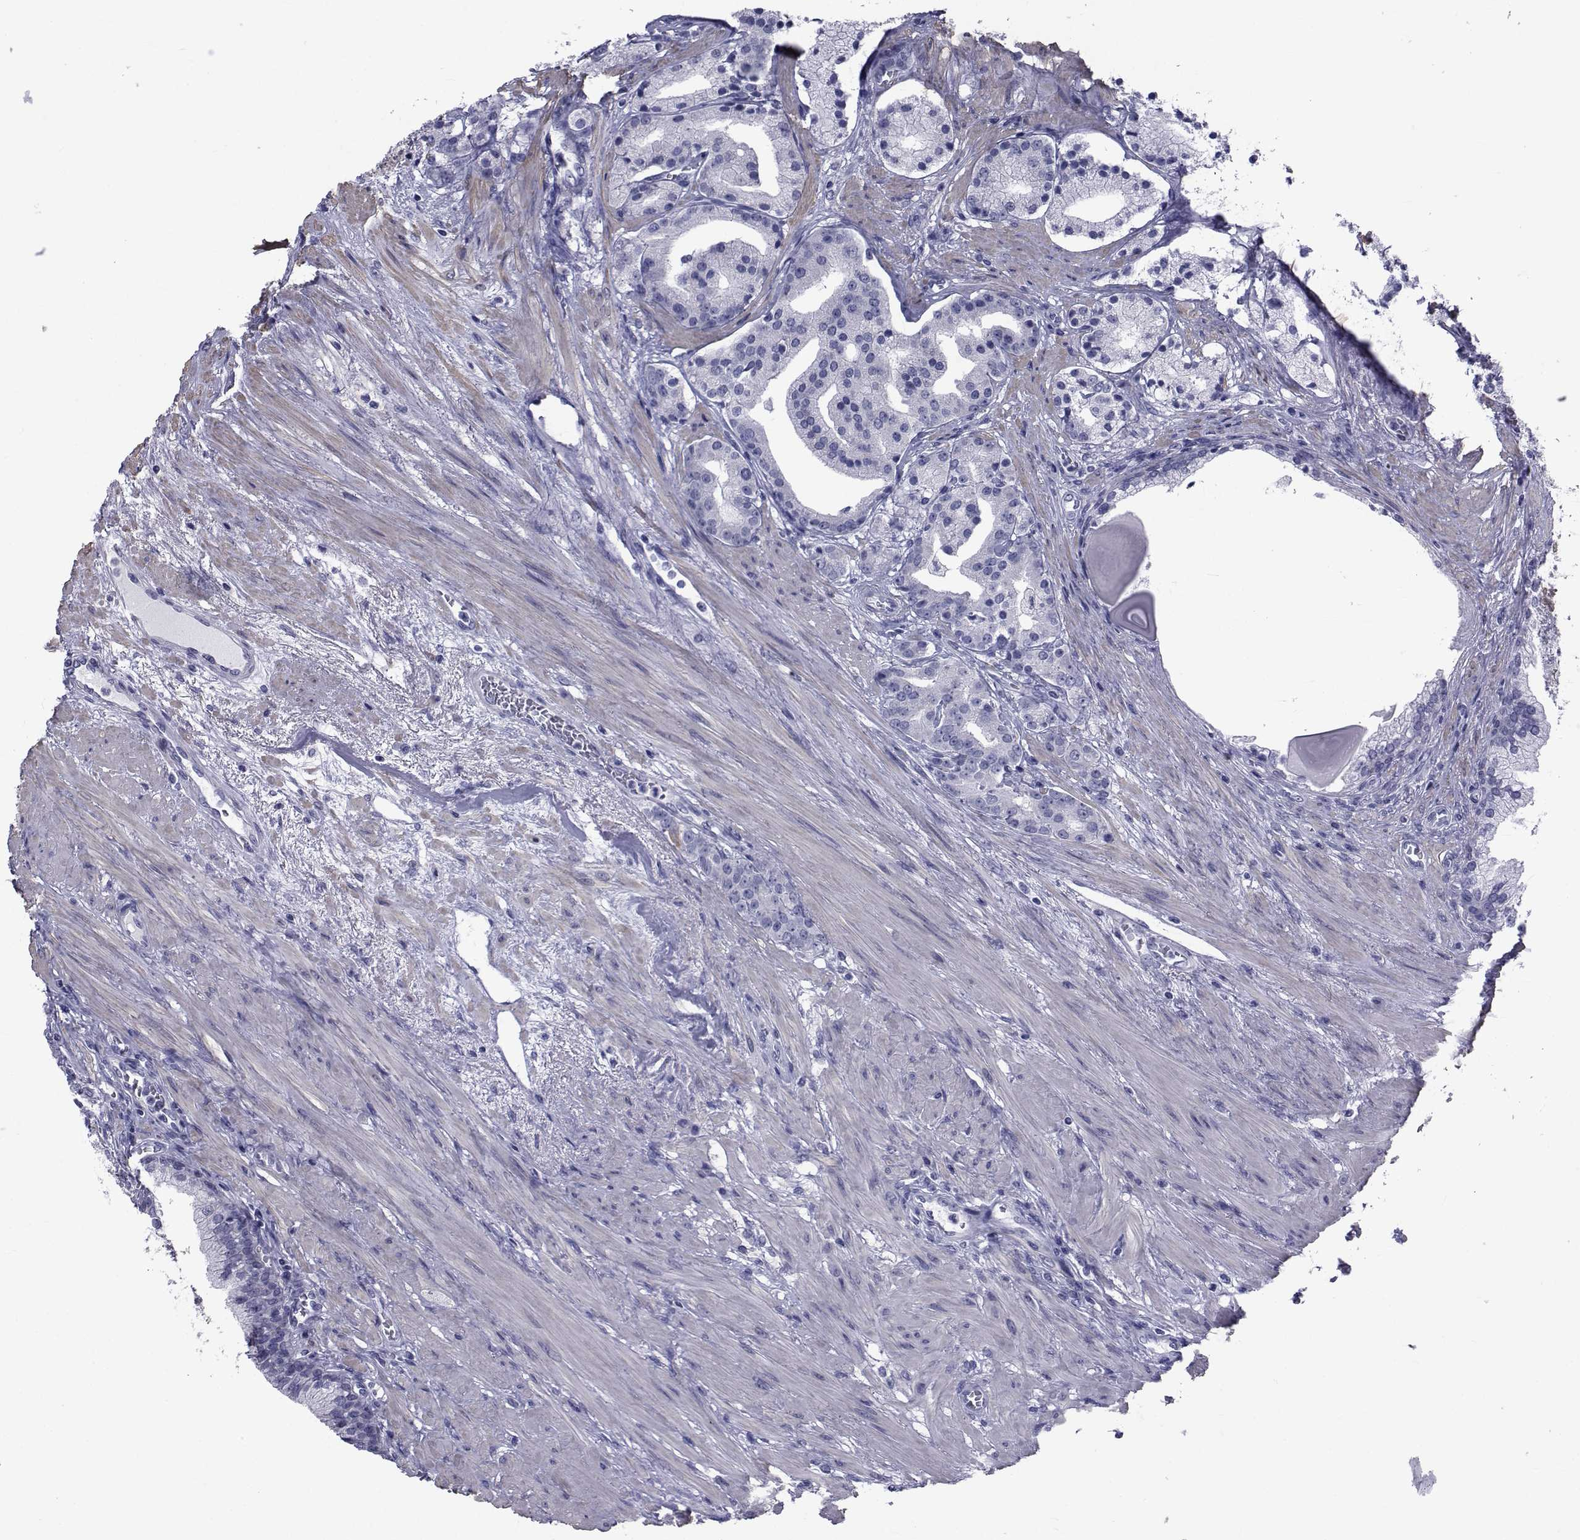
{"staining": {"intensity": "negative", "quantity": "none", "location": "none"}, "tissue": "prostate cancer", "cell_type": "Tumor cells", "image_type": "cancer", "snomed": [{"axis": "morphology", "description": "Adenocarcinoma, NOS"}, {"axis": "topography", "description": "Prostate"}], "caption": "Prostate cancer (adenocarcinoma) was stained to show a protein in brown. There is no significant staining in tumor cells. (Stains: DAB (3,3'-diaminobenzidine) immunohistochemistry with hematoxylin counter stain, Microscopy: brightfield microscopy at high magnification).", "gene": "GKAP1", "patient": {"sex": "male", "age": 69}}